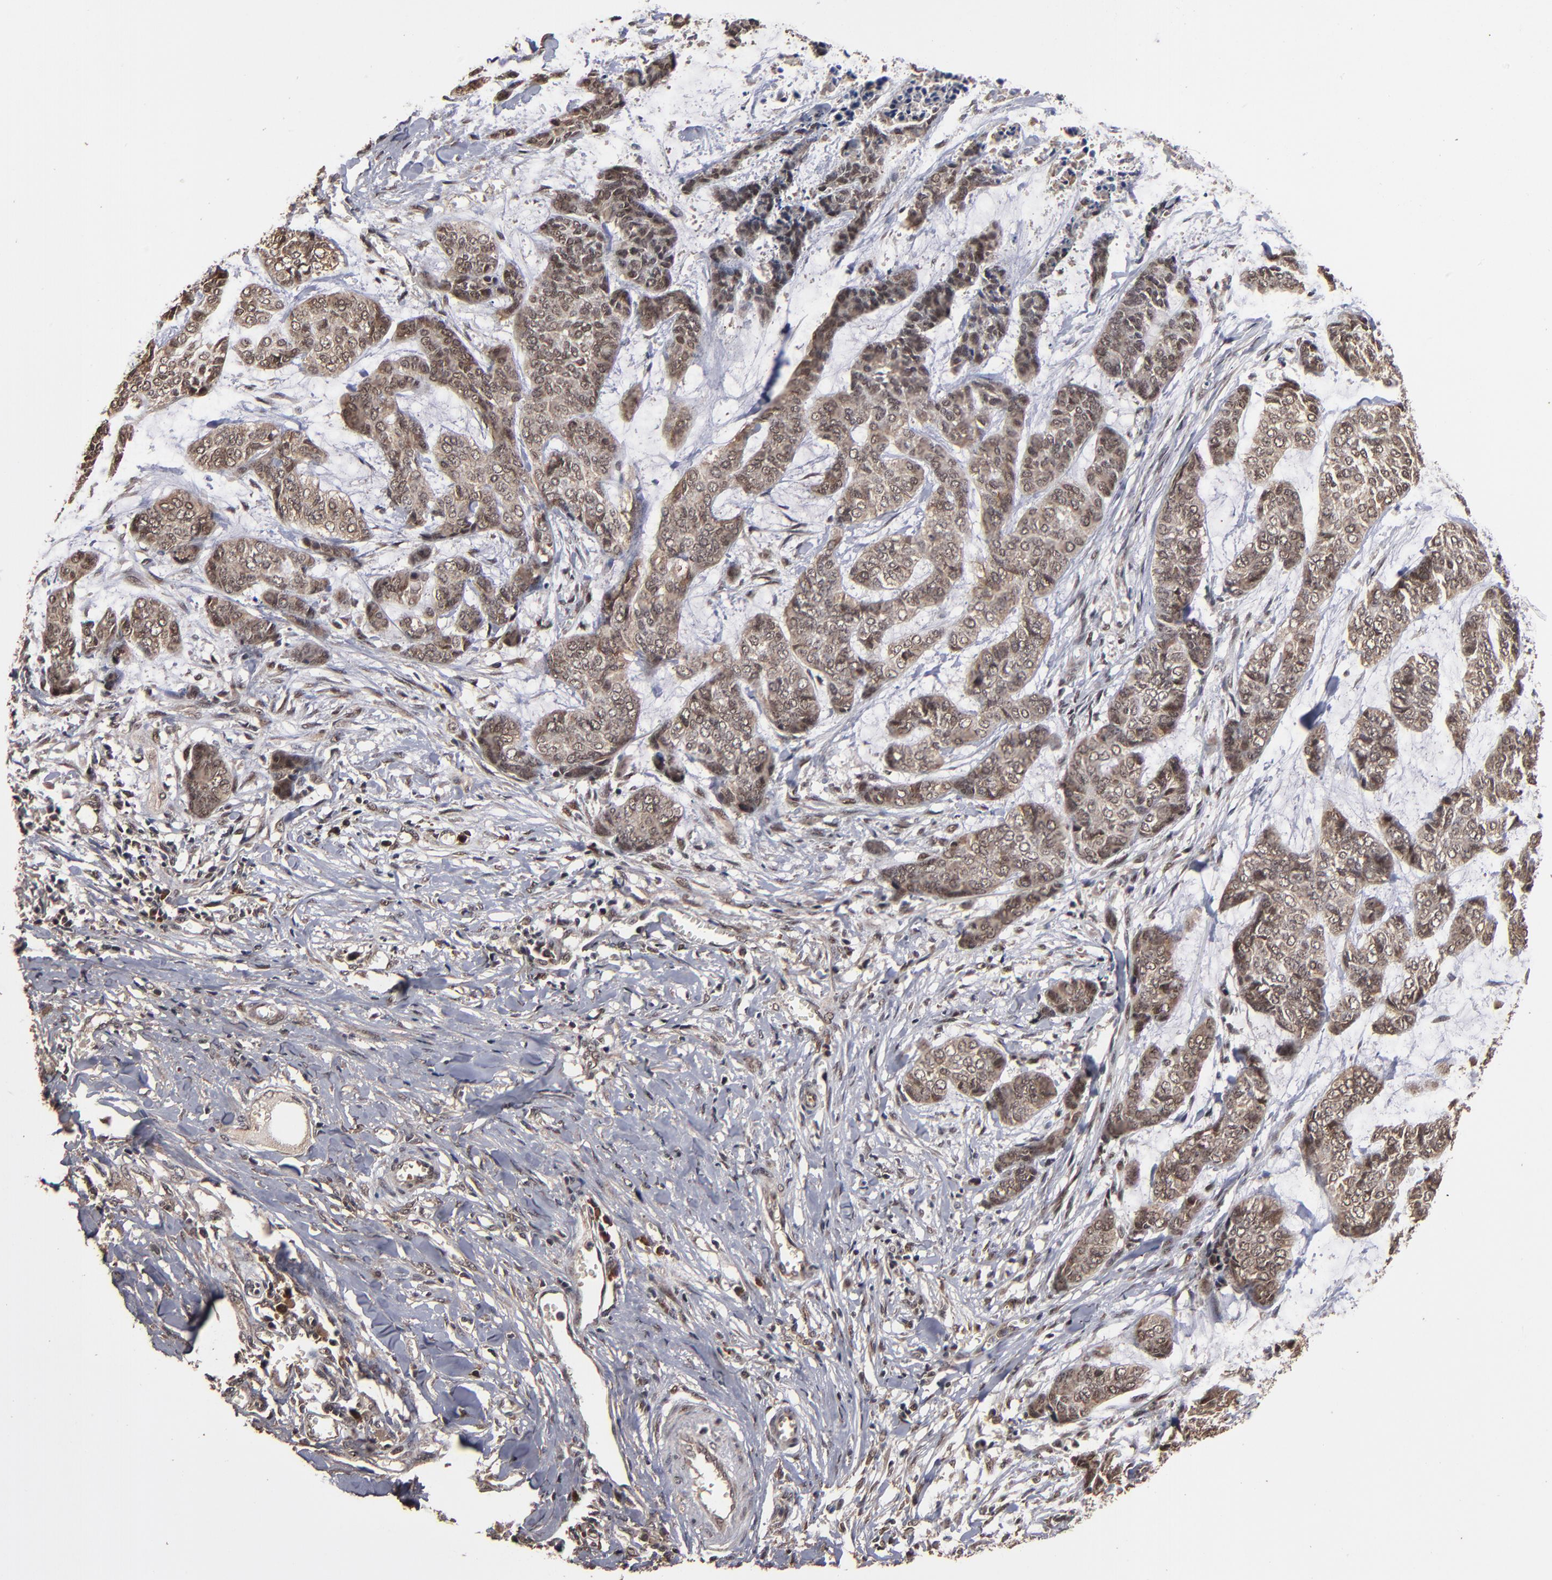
{"staining": {"intensity": "weak", "quantity": "25%-75%", "location": "cytoplasmic/membranous,nuclear"}, "tissue": "skin cancer", "cell_type": "Tumor cells", "image_type": "cancer", "snomed": [{"axis": "morphology", "description": "Basal cell carcinoma"}, {"axis": "topography", "description": "Skin"}], "caption": "Skin cancer (basal cell carcinoma) stained with immunohistochemistry (IHC) shows weak cytoplasmic/membranous and nuclear expression in approximately 25%-75% of tumor cells. (DAB (3,3'-diaminobenzidine) = brown stain, brightfield microscopy at high magnification).", "gene": "NXF2B", "patient": {"sex": "female", "age": 64}}